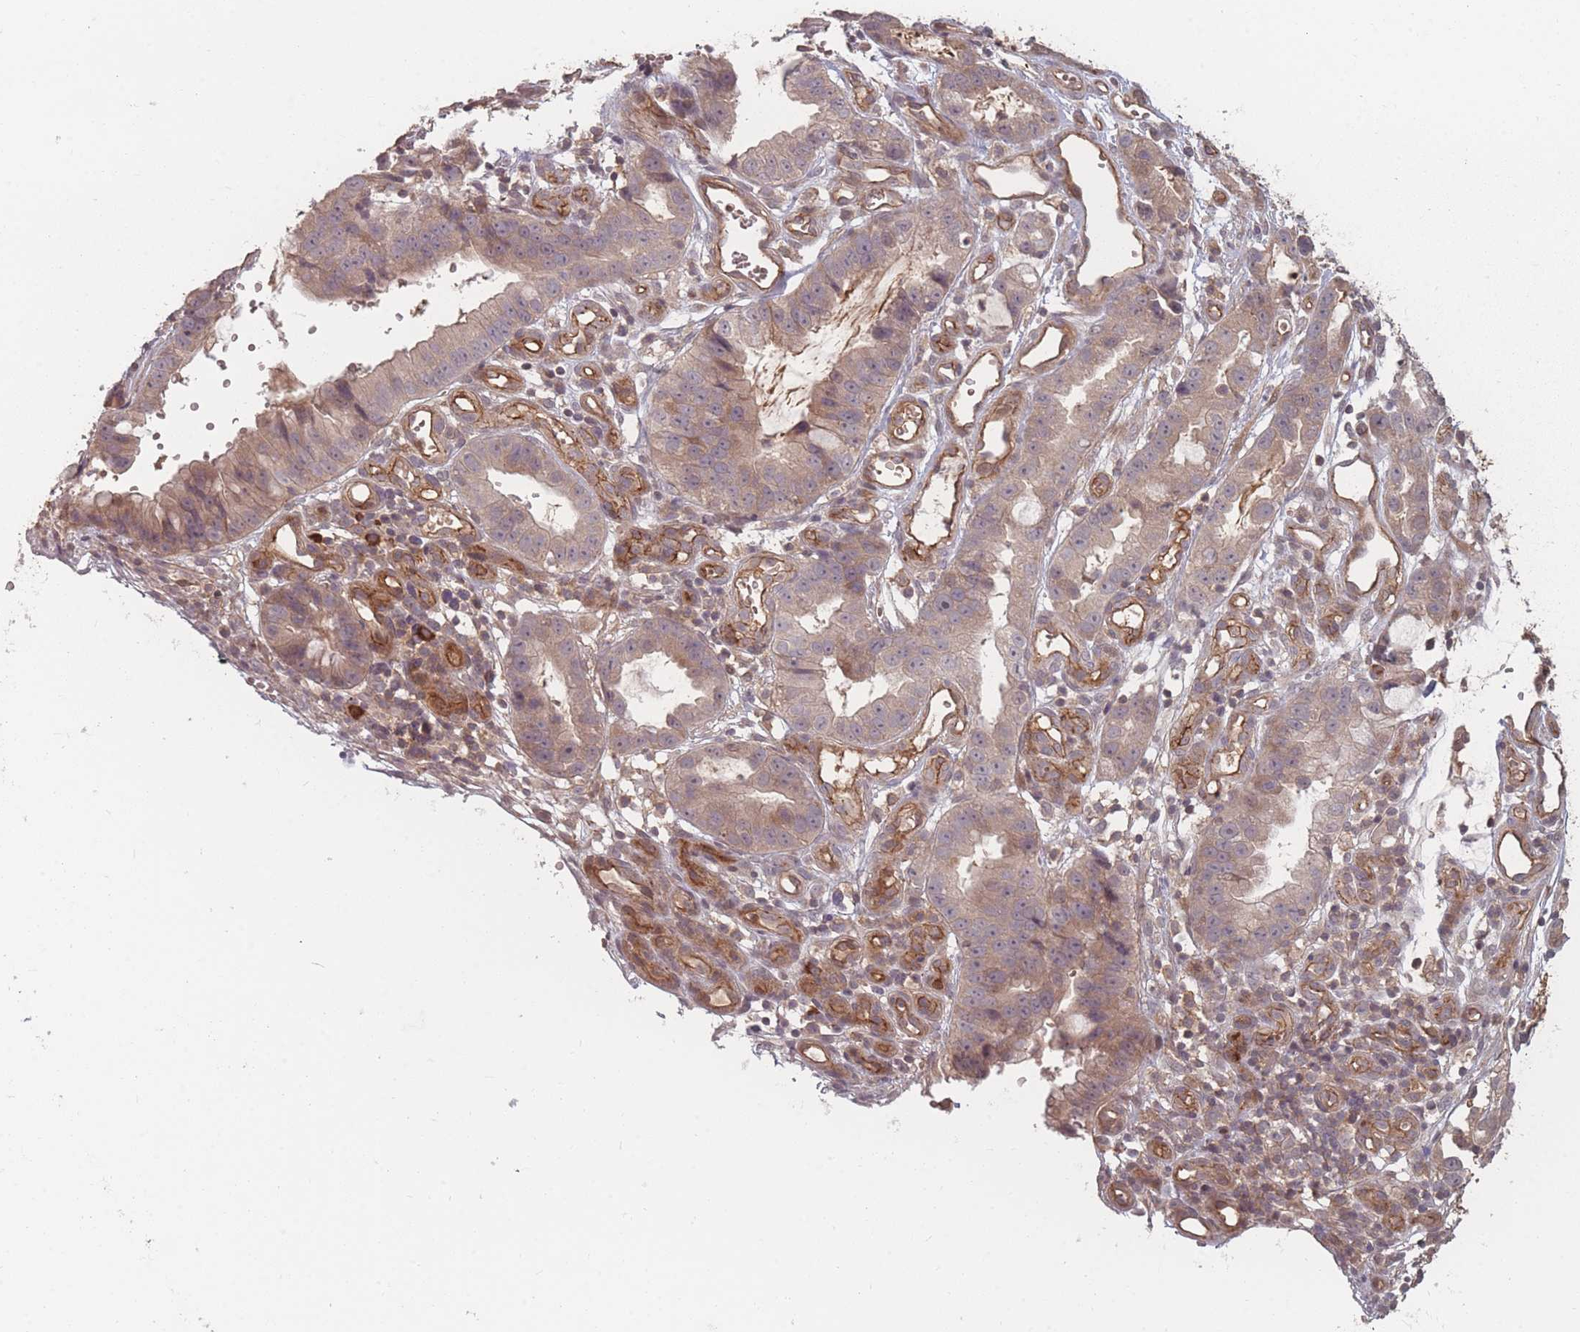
{"staining": {"intensity": "moderate", "quantity": "25%-75%", "location": "cytoplasmic/membranous"}, "tissue": "stomach cancer", "cell_type": "Tumor cells", "image_type": "cancer", "snomed": [{"axis": "morphology", "description": "Adenocarcinoma, NOS"}, {"axis": "topography", "description": "Stomach"}], "caption": "Tumor cells reveal medium levels of moderate cytoplasmic/membranous staining in approximately 25%-75% of cells in stomach adenocarcinoma.", "gene": "HAGH", "patient": {"sex": "male", "age": 55}}